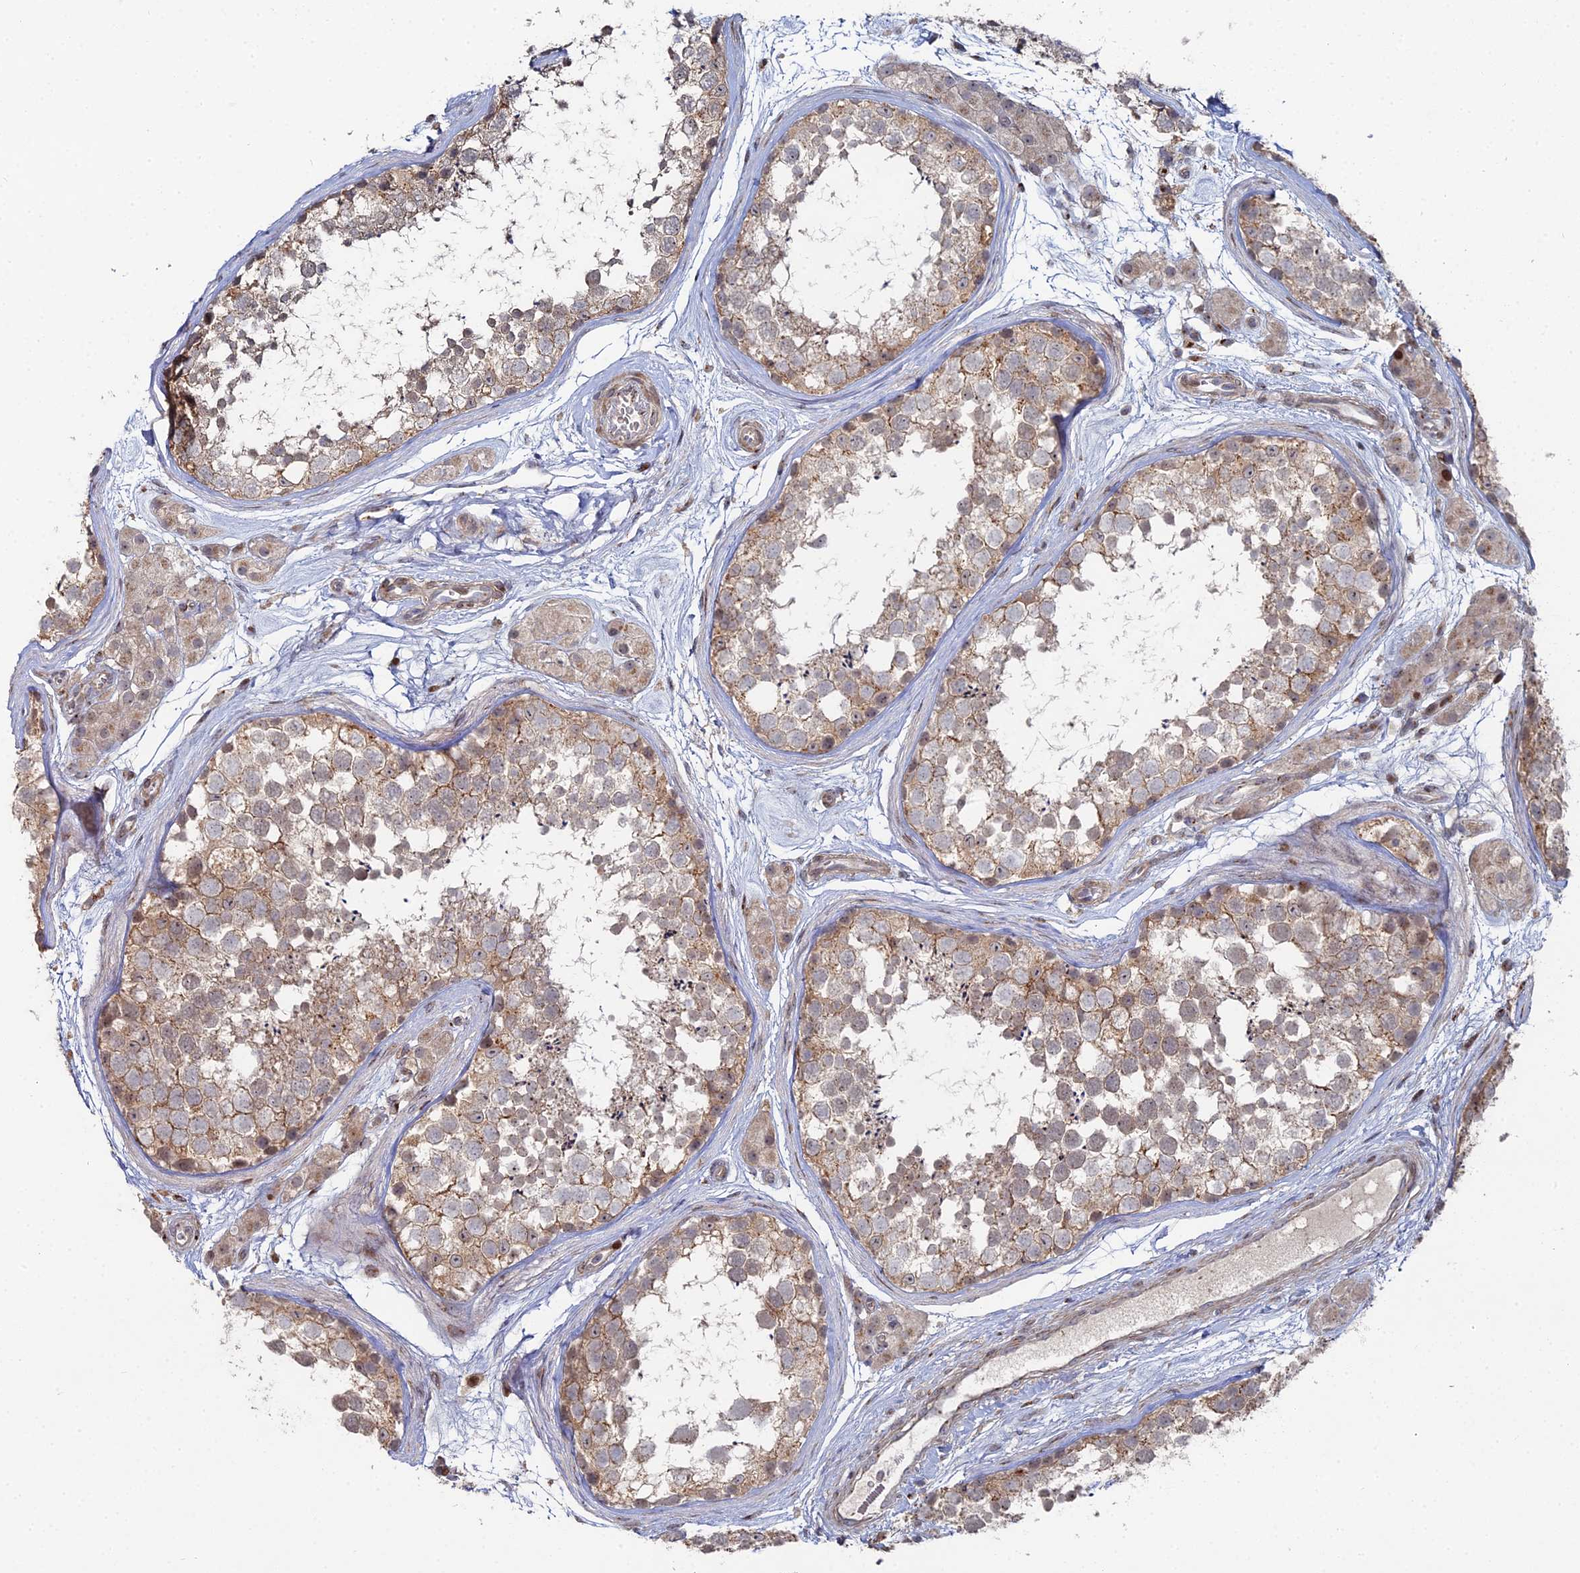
{"staining": {"intensity": "weak", "quantity": ">75%", "location": "cytoplasmic/membranous"}, "tissue": "testis", "cell_type": "Cells in seminiferous ducts", "image_type": "normal", "snomed": [{"axis": "morphology", "description": "Normal tissue, NOS"}, {"axis": "topography", "description": "Testis"}], "caption": "Testis stained with IHC shows weak cytoplasmic/membranous positivity in about >75% of cells in seminiferous ducts.", "gene": "SGMS1", "patient": {"sex": "male", "age": 56}}